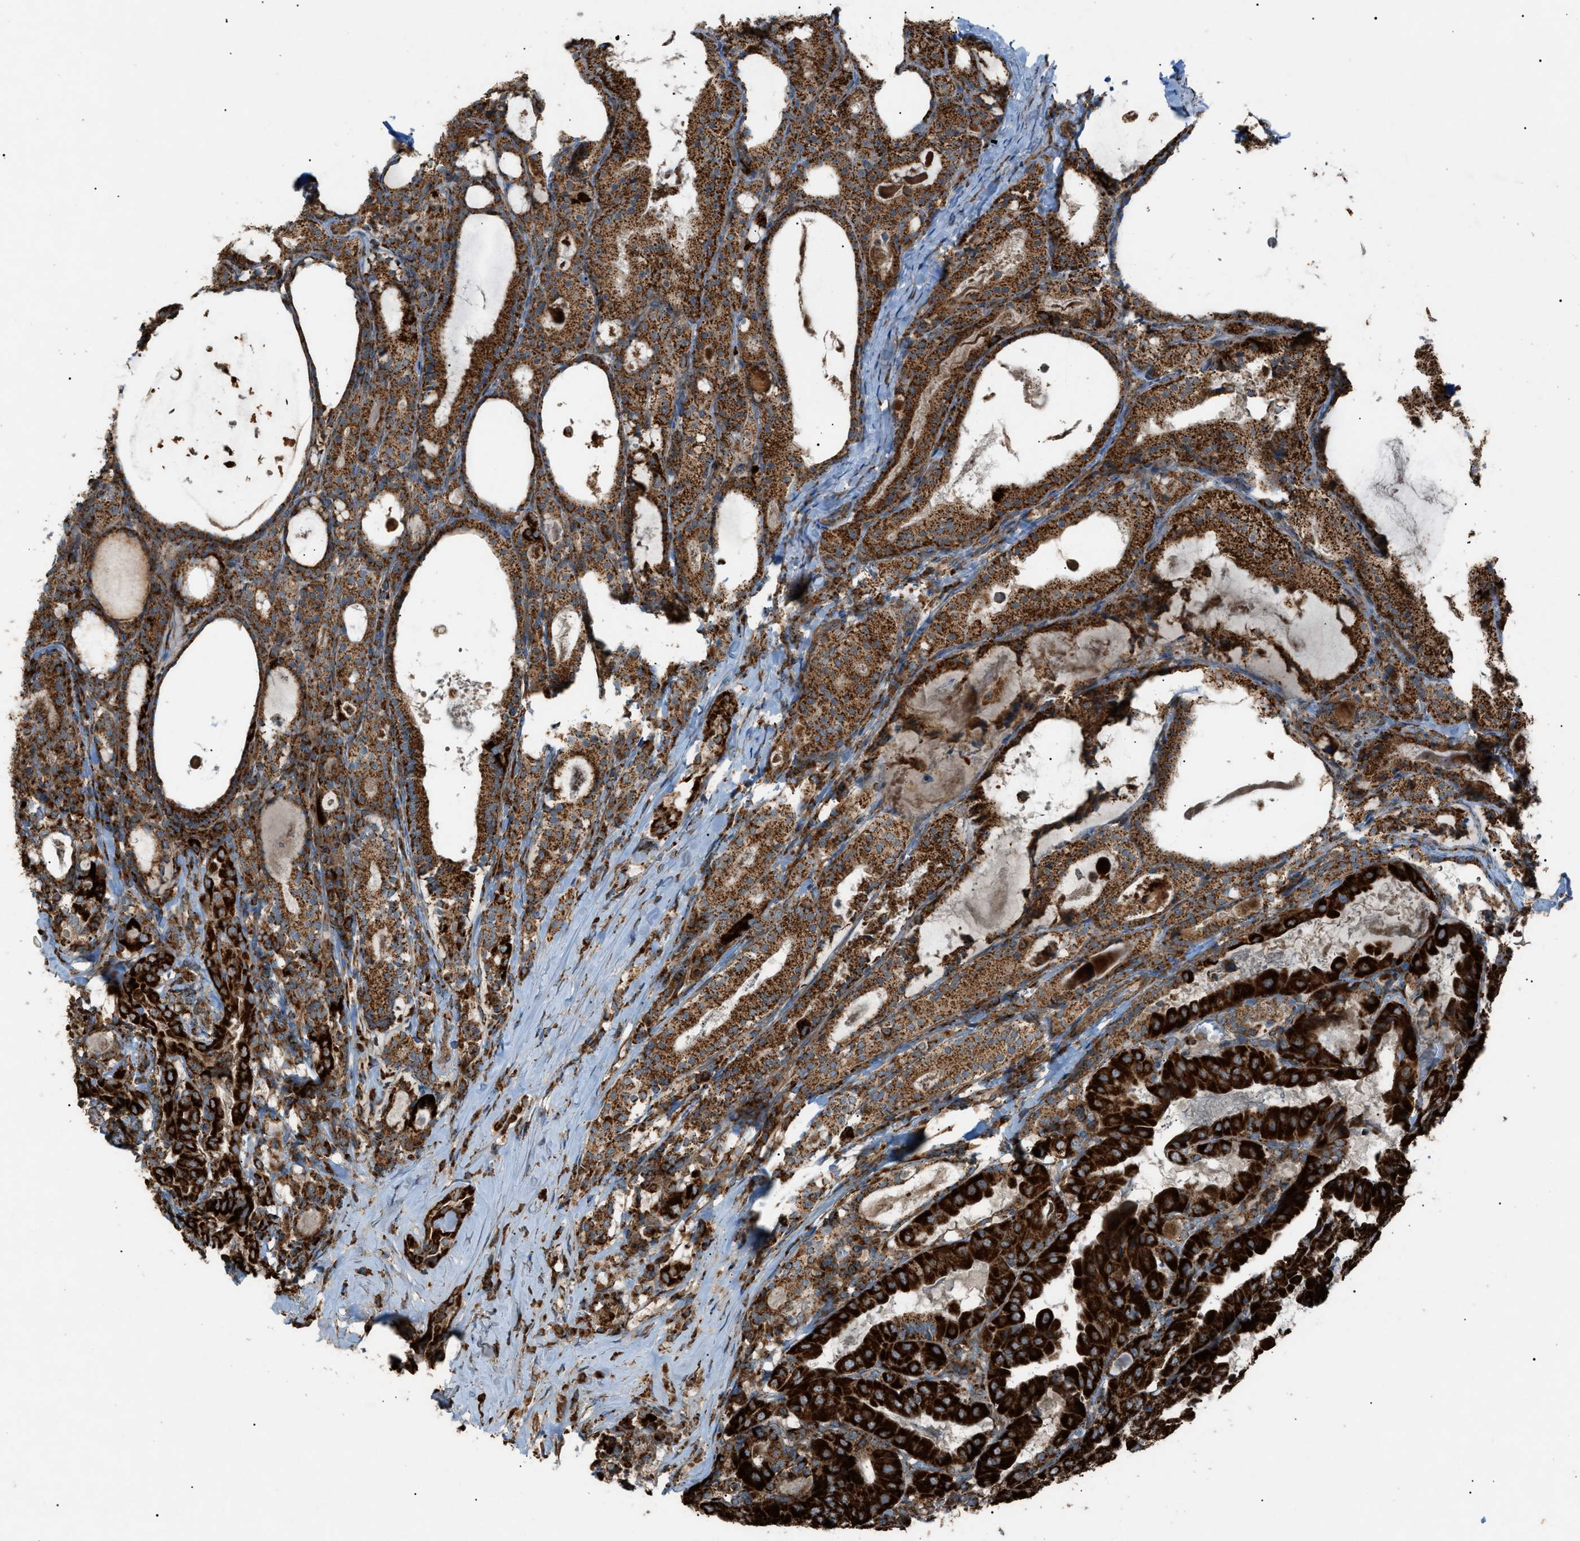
{"staining": {"intensity": "strong", "quantity": ">75%", "location": "cytoplasmic/membranous"}, "tissue": "thyroid cancer", "cell_type": "Tumor cells", "image_type": "cancer", "snomed": [{"axis": "morphology", "description": "Papillary adenocarcinoma, NOS"}, {"axis": "topography", "description": "Thyroid gland"}], "caption": "Tumor cells demonstrate strong cytoplasmic/membranous positivity in about >75% of cells in papillary adenocarcinoma (thyroid).", "gene": "C1GALT1C1", "patient": {"sex": "female", "age": 42}}